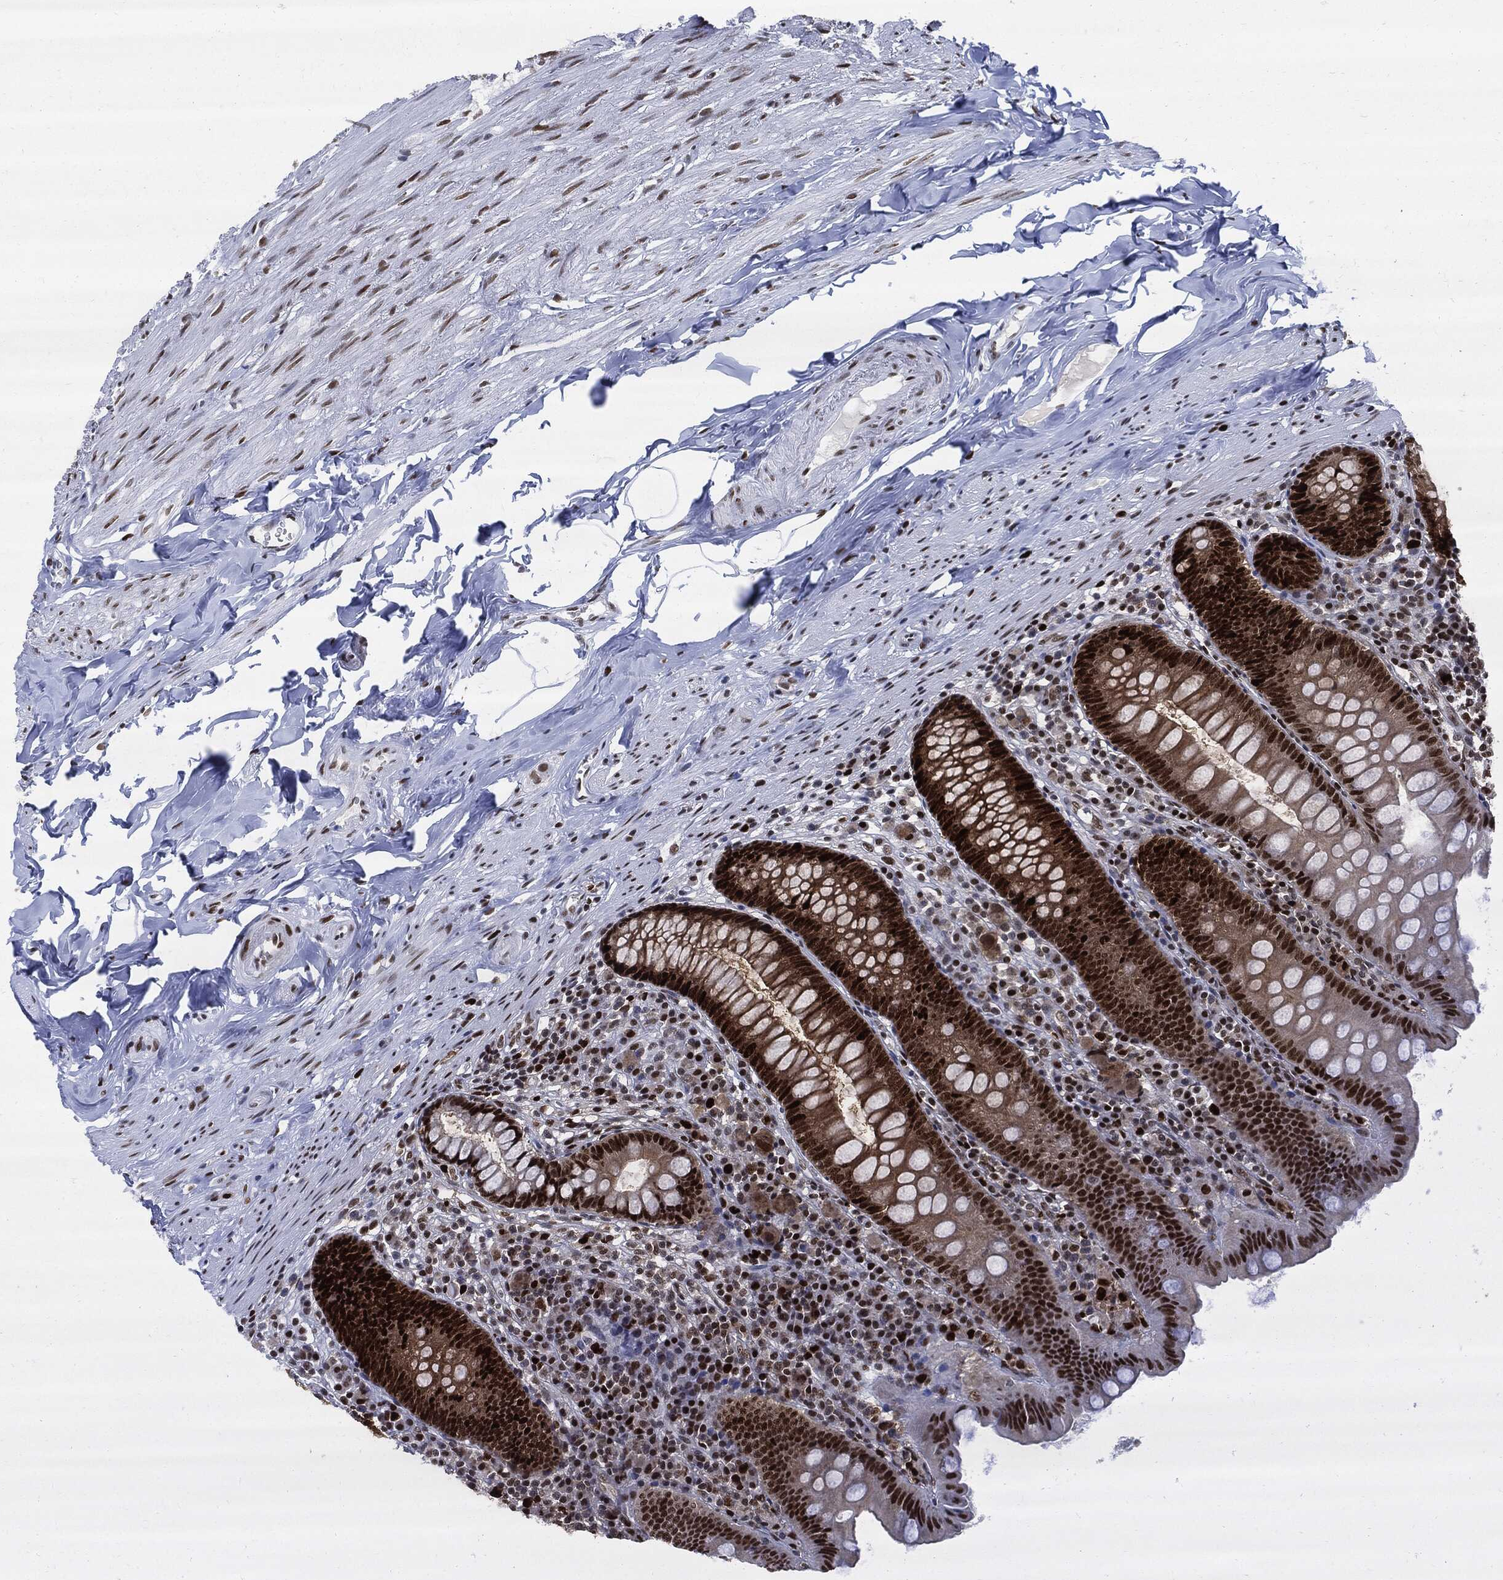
{"staining": {"intensity": "strong", "quantity": ">75%", "location": "nuclear"}, "tissue": "appendix", "cell_type": "Glandular cells", "image_type": "normal", "snomed": [{"axis": "morphology", "description": "Normal tissue, NOS"}, {"axis": "topography", "description": "Appendix"}], "caption": "An image of human appendix stained for a protein shows strong nuclear brown staining in glandular cells.", "gene": "PCNA", "patient": {"sex": "female", "age": 82}}